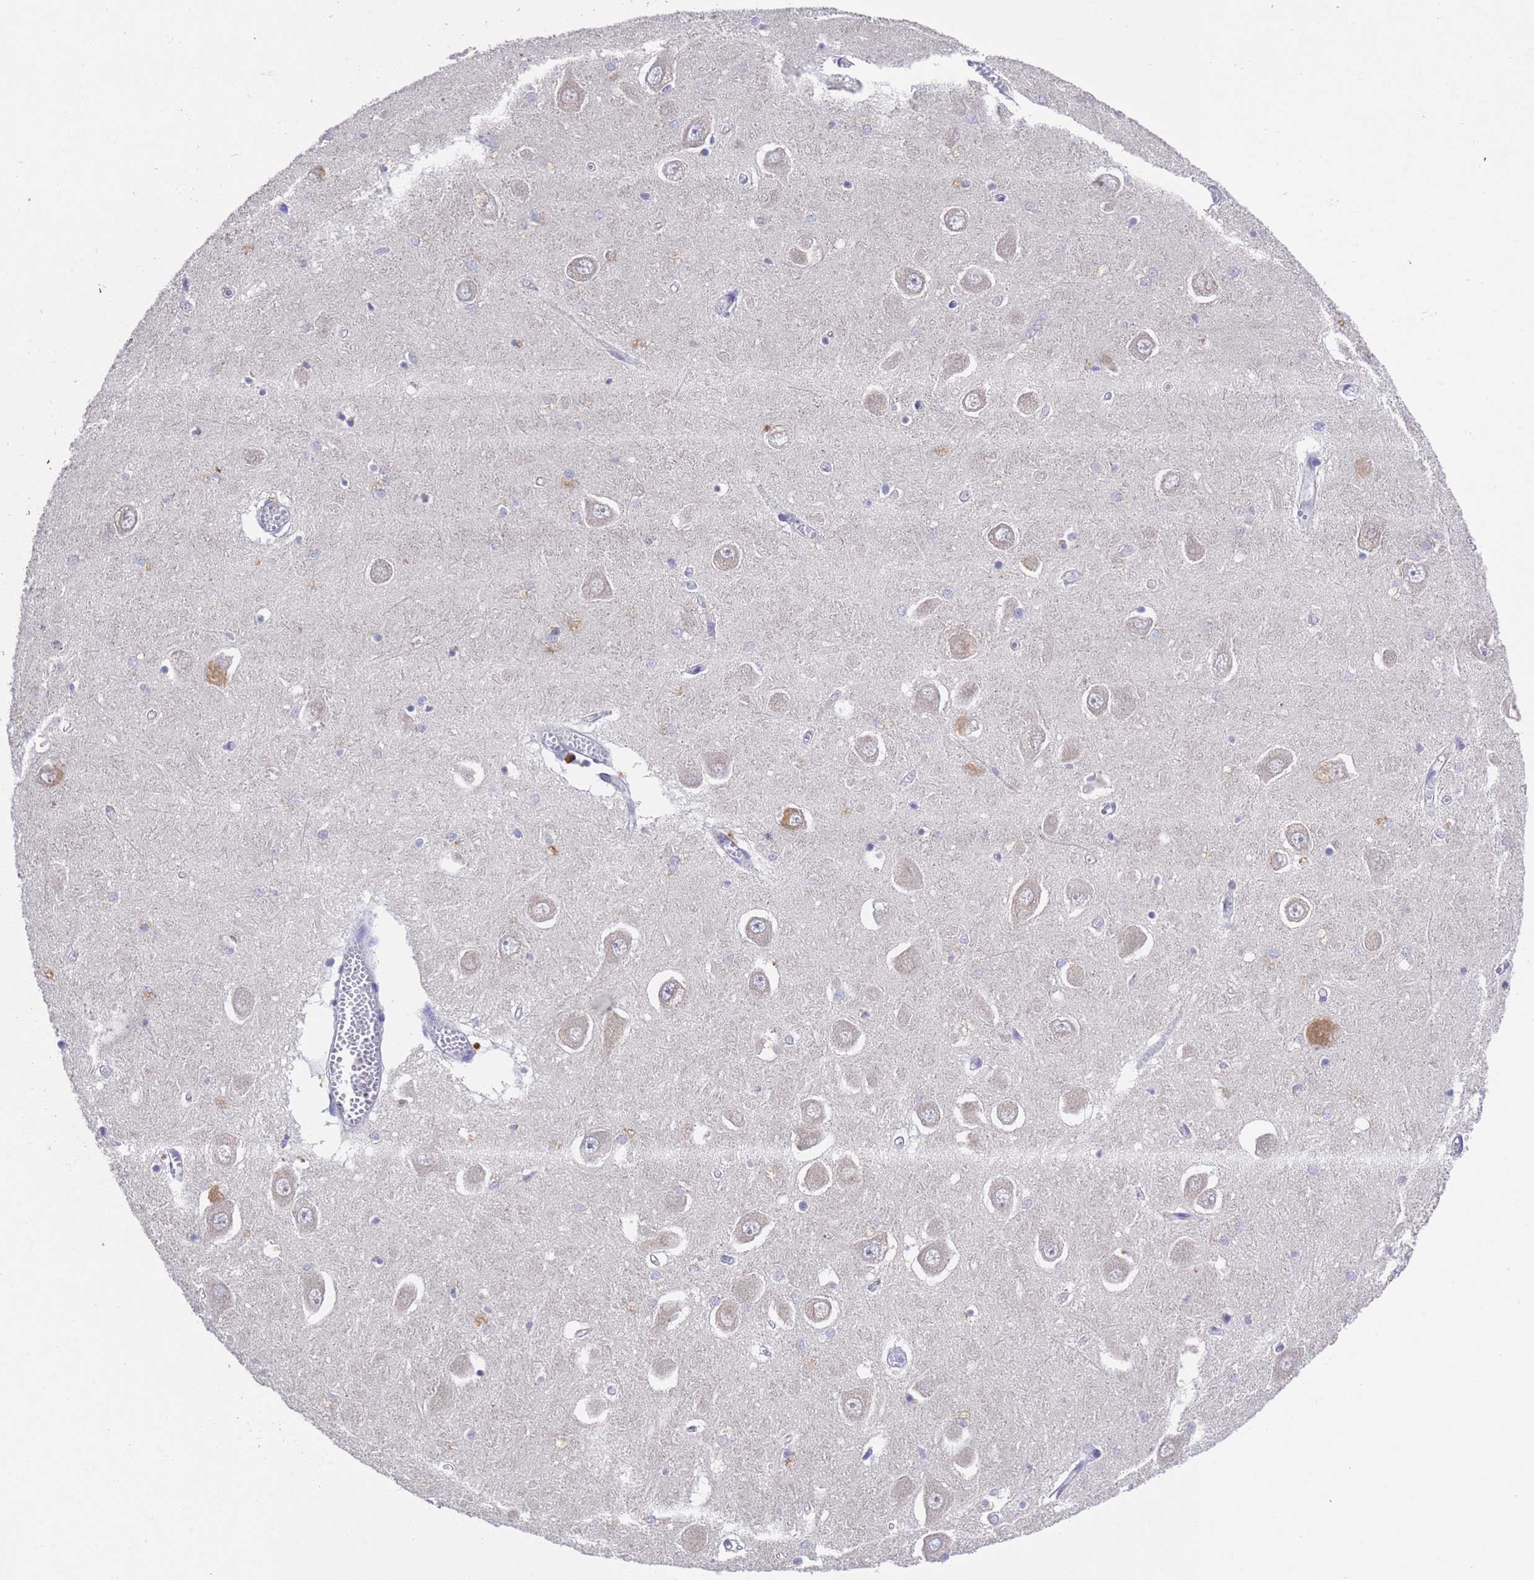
{"staining": {"intensity": "negative", "quantity": "none", "location": "none"}, "tissue": "hippocampus", "cell_type": "Glial cells", "image_type": "normal", "snomed": [{"axis": "morphology", "description": "Normal tissue, NOS"}, {"axis": "topography", "description": "Hippocampus"}], "caption": "This is a micrograph of IHC staining of unremarkable hippocampus, which shows no staining in glial cells. (DAB (3,3'-diaminobenzidine) IHC visualized using brightfield microscopy, high magnification).", "gene": "DCAF12L1", "patient": {"sex": "male", "age": 70}}